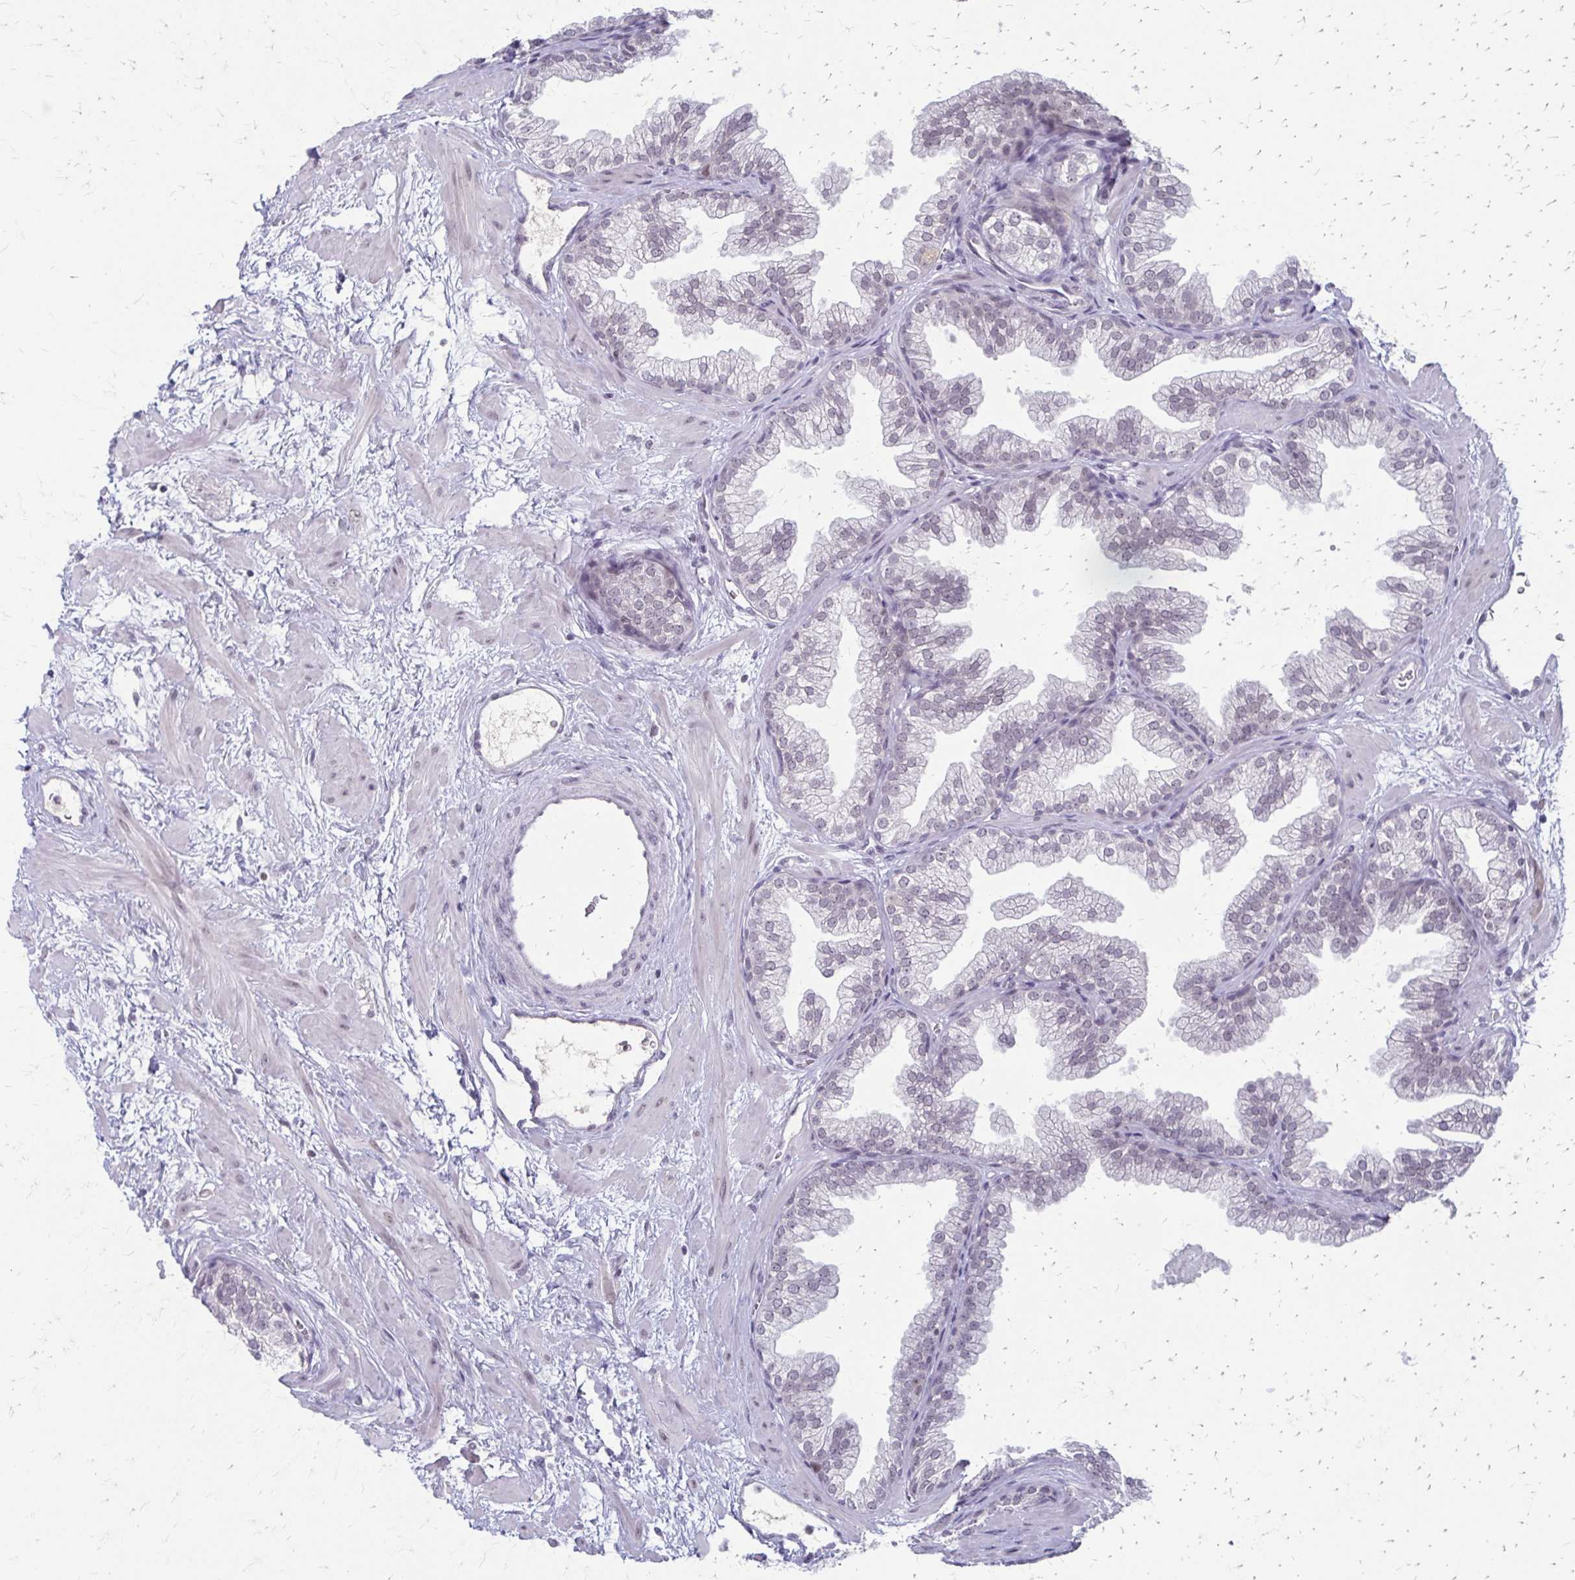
{"staining": {"intensity": "negative", "quantity": "none", "location": "none"}, "tissue": "prostate", "cell_type": "Glandular cells", "image_type": "normal", "snomed": [{"axis": "morphology", "description": "Normal tissue, NOS"}, {"axis": "topography", "description": "Prostate"}], "caption": "A high-resolution photomicrograph shows immunohistochemistry staining of normal prostate, which exhibits no significant positivity in glandular cells.", "gene": "EED", "patient": {"sex": "male", "age": 37}}